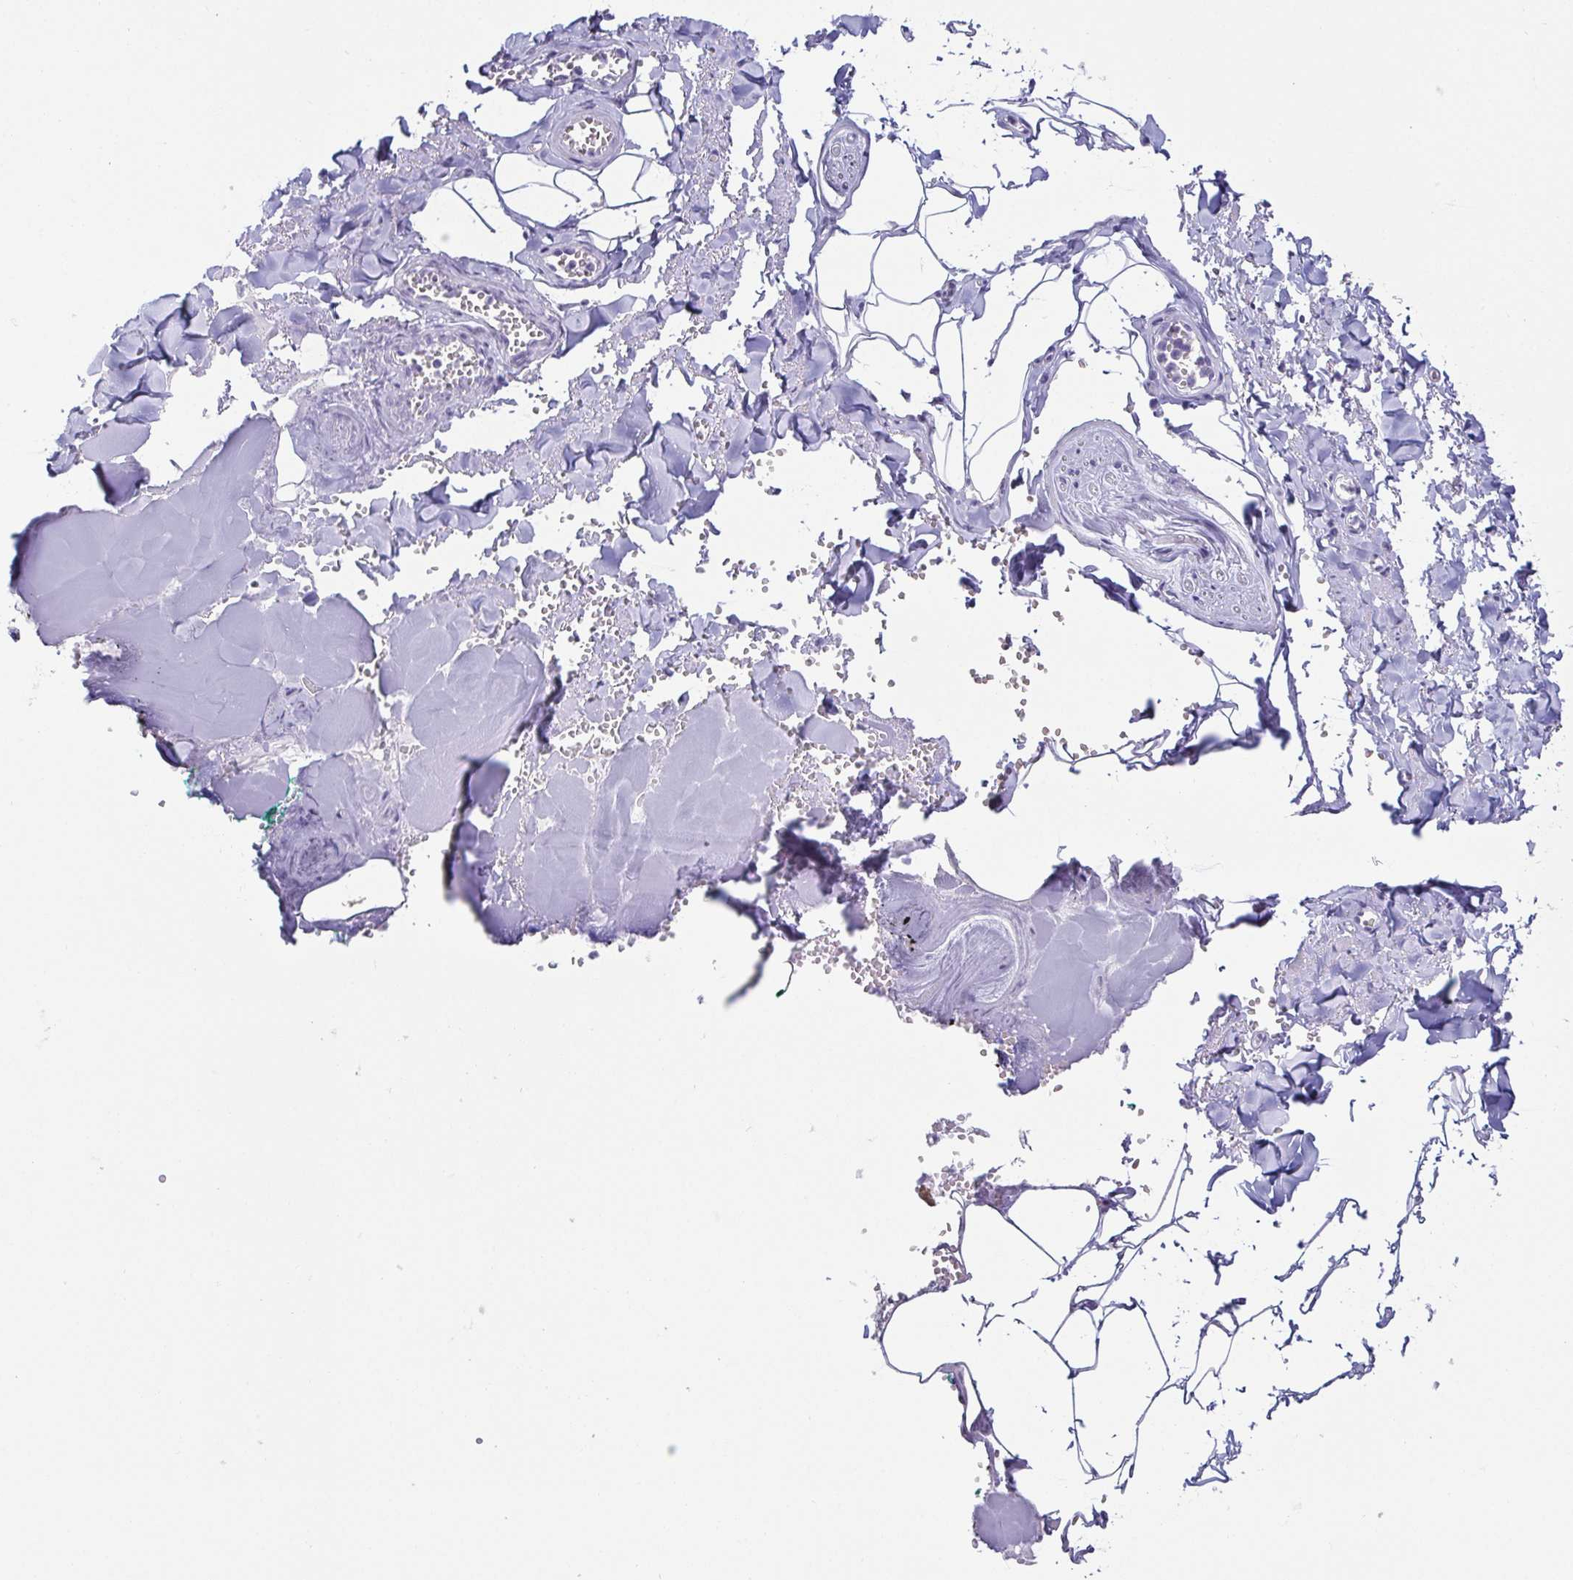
{"staining": {"intensity": "negative", "quantity": "none", "location": "none"}, "tissue": "adipose tissue", "cell_type": "Adipocytes", "image_type": "normal", "snomed": [{"axis": "morphology", "description": "Normal tissue, NOS"}, {"axis": "topography", "description": "Vulva"}, {"axis": "topography", "description": "Peripheral nerve tissue"}], "caption": "An image of adipose tissue stained for a protein demonstrates no brown staining in adipocytes. (DAB (3,3'-diaminobenzidine) IHC, high magnification).", "gene": "CD164L2", "patient": {"sex": "female", "age": 66}}